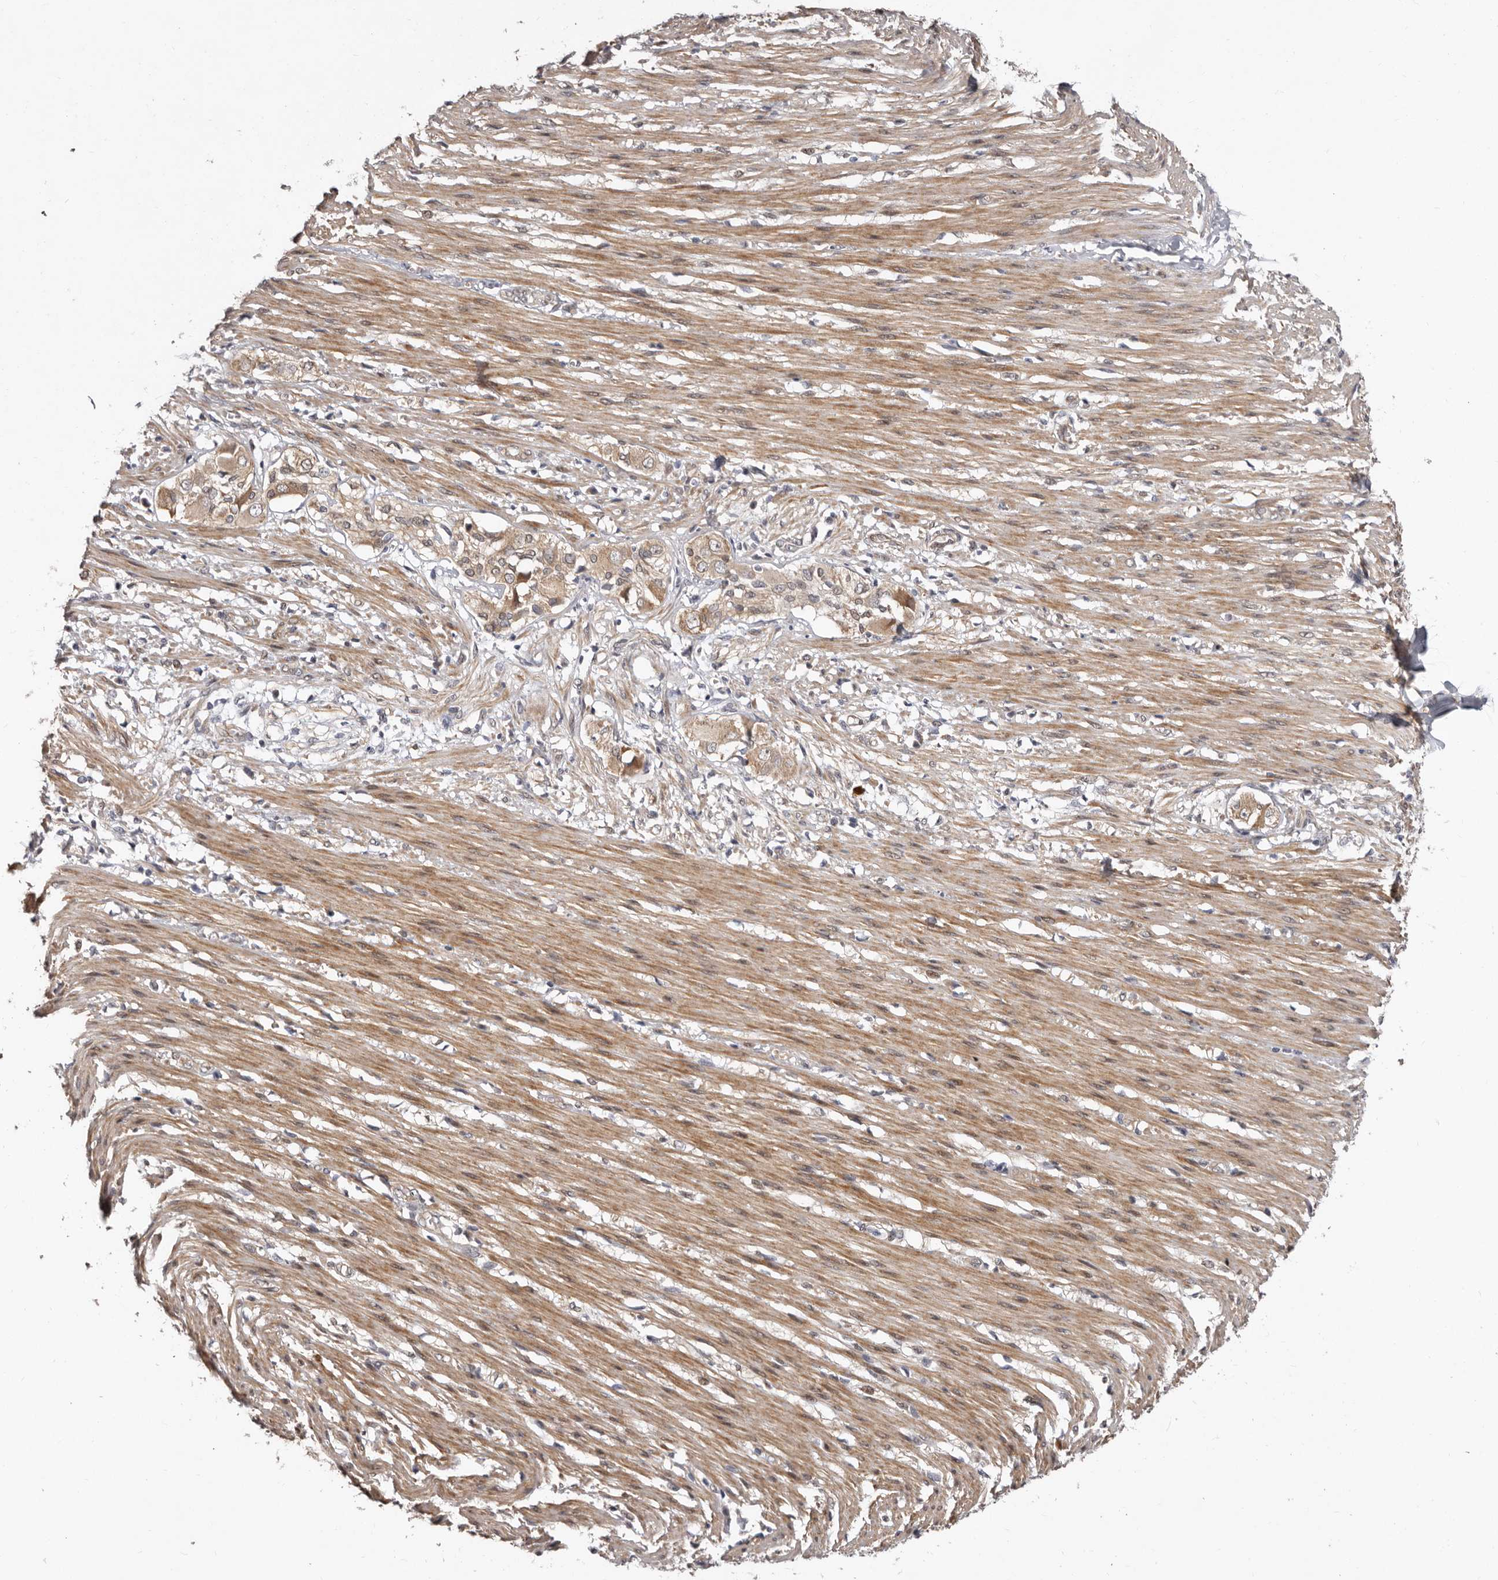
{"staining": {"intensity": "moderate", "quantity": ">75%", "location": "cytoplasmic/membranous,nuclear"}, "tissue": "smooth muscle", "cell_type": "Smooth muscle cells", "image_type": "normal", "snomed": [{"axis": "morphology", "description": "Normal tissue, NOS"}, {"axis": "morphology", "description": "Adenocarcinoma, NOS"}, {"axis": "topography", "description": "Colon"}, {"axis": "topography", "description": "Peripheral nerve tissue"}], "caption": "A brown stain shows moderate cytoplasmic/membranous,nuclear positivity of a protein in smooth muscle cells of normal human smooth muscle. (DAB (3,3'-diaminobenzidine) = brown stain, brightfield microscopy at high magnification).", "gene": "SBDS", "patient": {"sex": "male", "age": 14}}